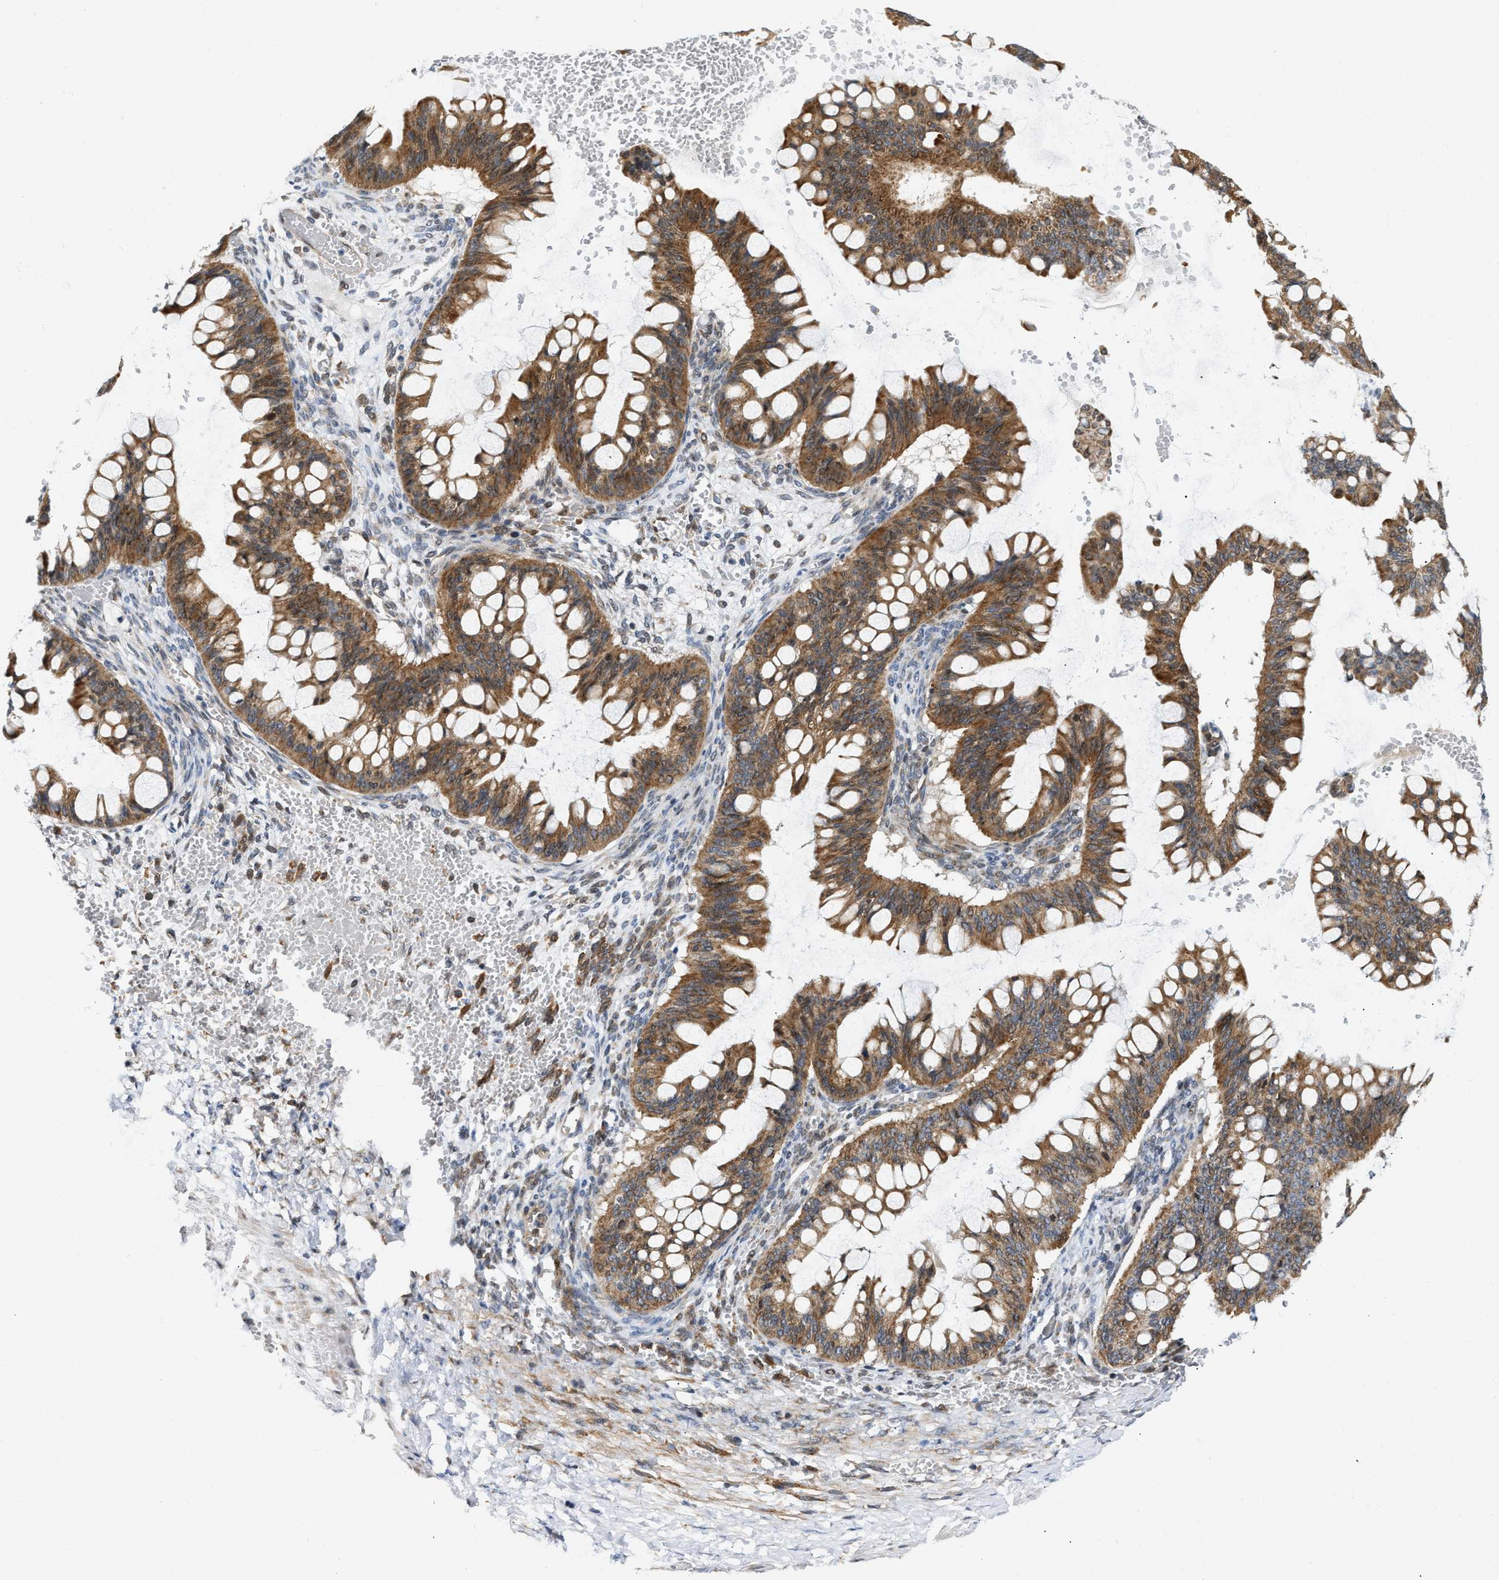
{"staining": {"intensity": "moderate", "quantity": ">75%", "location": "cytoplasmic/membranous"}, "tissue": "ovarian cancer", "cell_type": "Tumor cells", "image_type": "cancer", "snomed": [{"axis": "morphology", "description": "Cystadenocarcinoma, mucinous, NOS"}, {"axis": "topography", "description": "Ovary"}], "caption": "This photomicrograph shows immunohistochemistry staining of human ovarian cancer, with medium moderate cytoplasmic/membranous staining in approximately >75% of tumor cells.", "gene": "DEPTOR", "patient": {"sex": "female", "age": 73}}